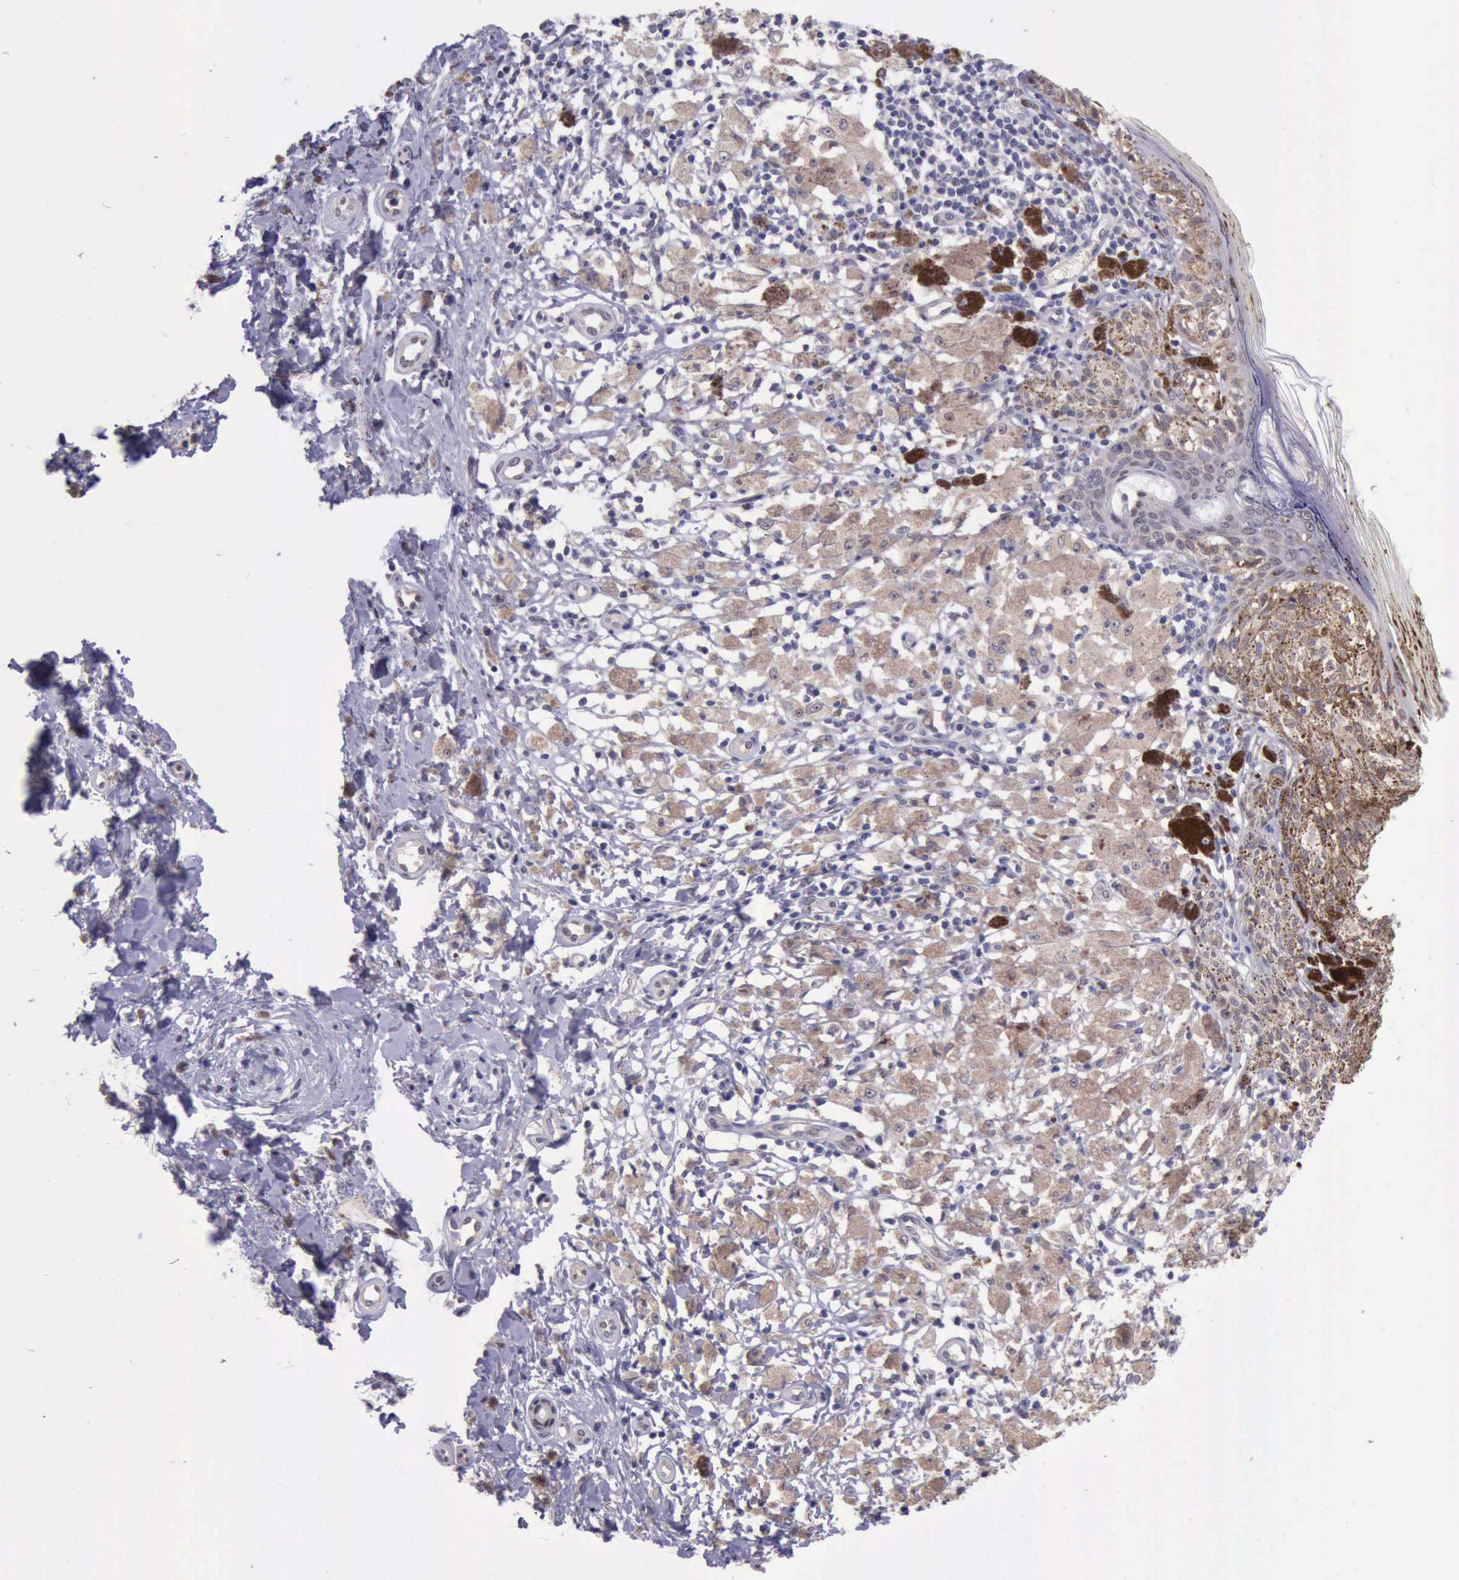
{"staining": {"intensity": "moderate", "quantity": ">75%", "location": "cytoplasmic/membranous"}, "tissue": "melanoma", "cell_type": "Tumor cells", "image_type": "cancer", "snomed": [{"axis": "morphology", "description": "Malignant melanoma, NOS"}, {"axis": "topography", "description": "Skin"}], "caption": "A photomicrograph of human melanoma stained for a protein shows moderate cytoplasmic/membranous brown staining in tumor cells. The protein is shown in brown color, while the nuclei are stained blue.", "gene": "PLEK2", "patient": {"sex": "male", "age": 88}}